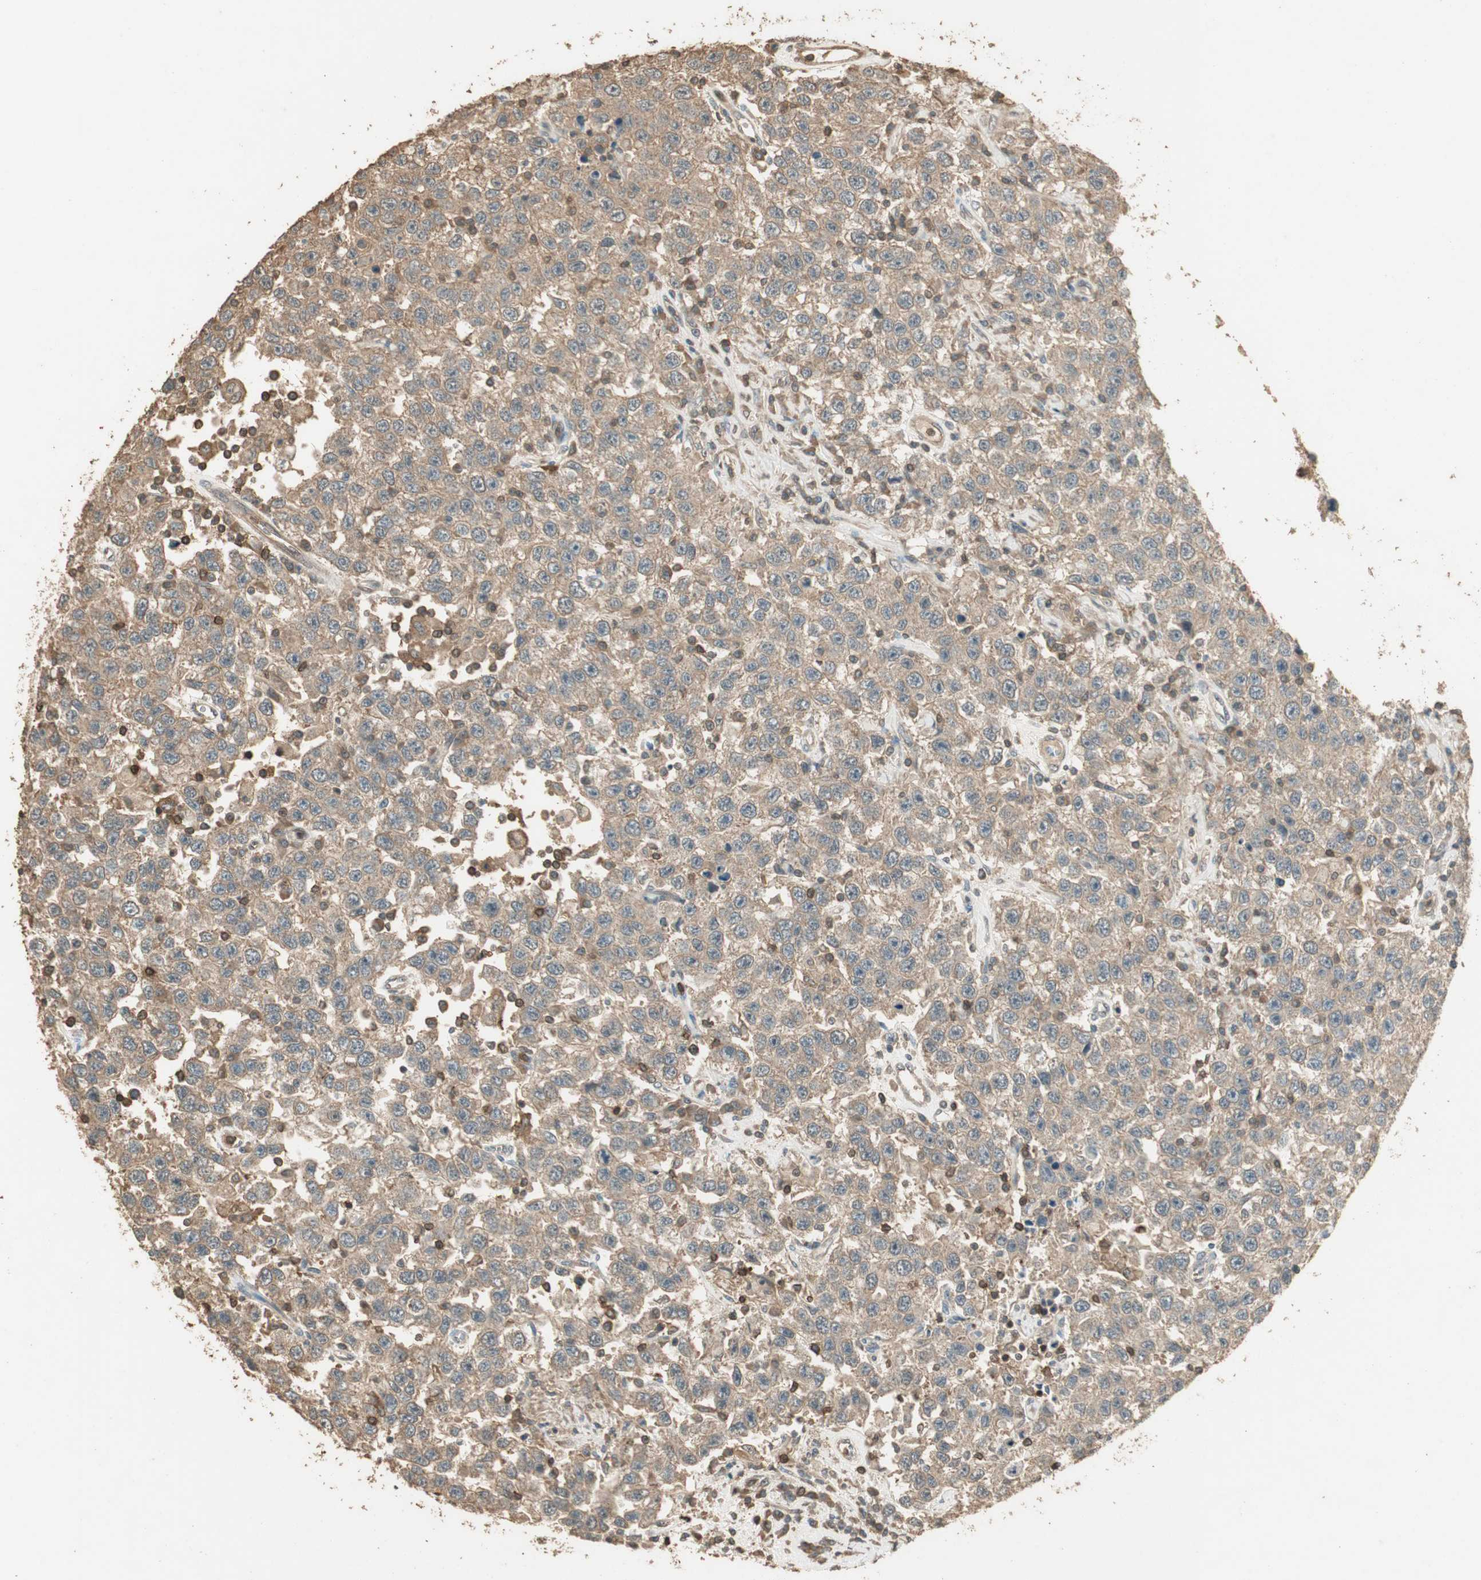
{"staining": {"intensity": "weak", "quantity": ">75%", "location": "cytoplasmic/membranous"}, "tissue": "testis cancer", "cell_type": "Tumor cells", "image_type": "cancer", "snomed": [{"axis": "morphology", "description": "Seminoma, NOS"}, {"axis": "topography", "description": "Testis"}], "caption": "The immunohistochemical stain labels weak cytoplasmic/membranous staining in tumor cells of seminoma (testis) tissue.", "gene": "USP2", "patient": {"sex": "male", "age": 41}}